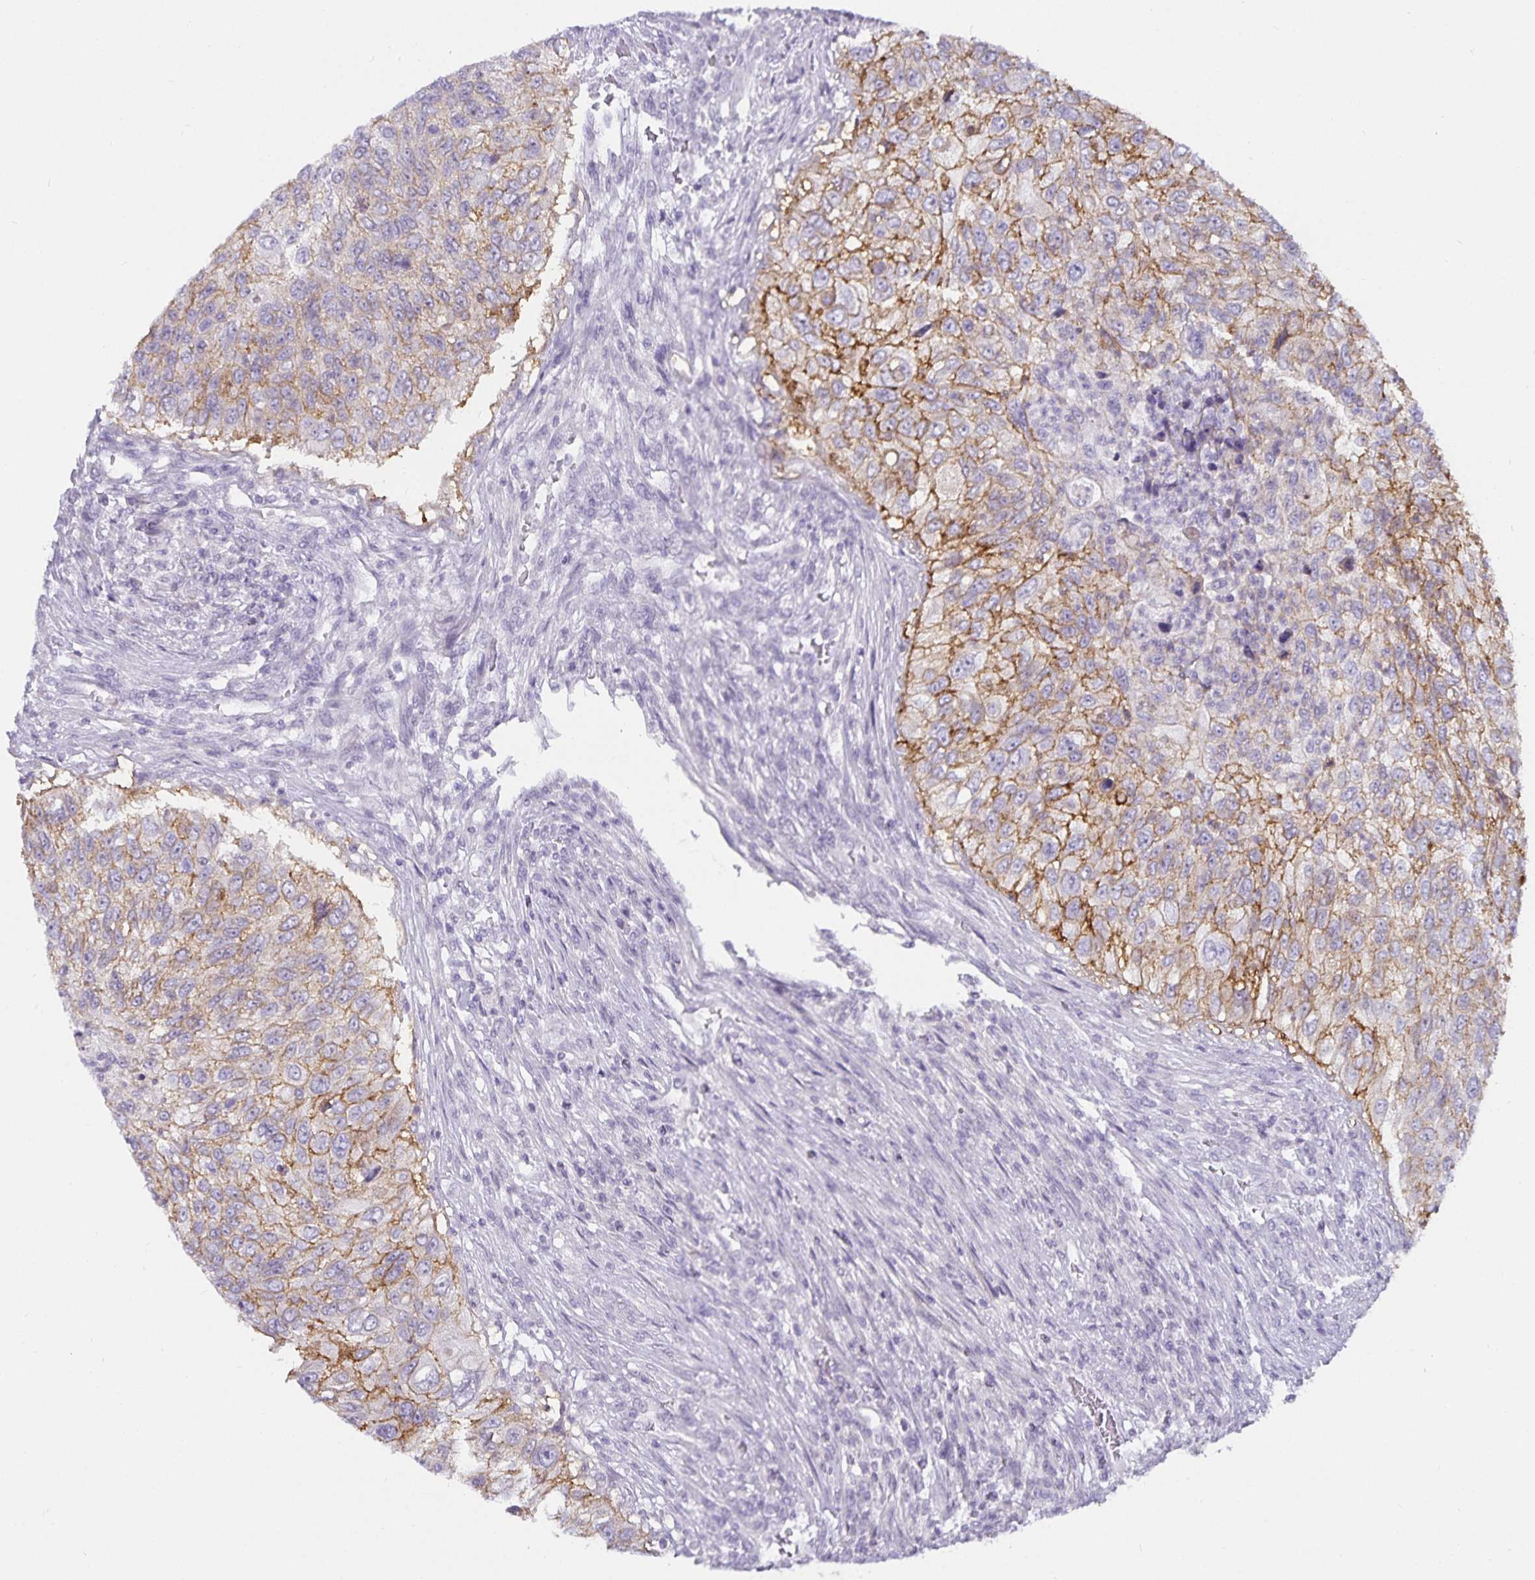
{"staining": {"intensity": "moderate", "quantity": "<25%", "location": "cytoplasmic/membranous"}, "tissue": "urothelial cancer", "cell_type": "Tumor cells", "image_type": "cancer", "snomed": [{"axis": "morphology", "description": "Urothelial carcinoma, High grade"}, {"axis": "topography", "description": "Urinary bladder"}], "caption": "Human urothelial cancer stained for a protein (brown) demonstrates moderate cytoplasmic/membranous positive staining in about <25% of tumor cells.", "gene": "CA12", "patient": {"sex": "female", "age": 60}}